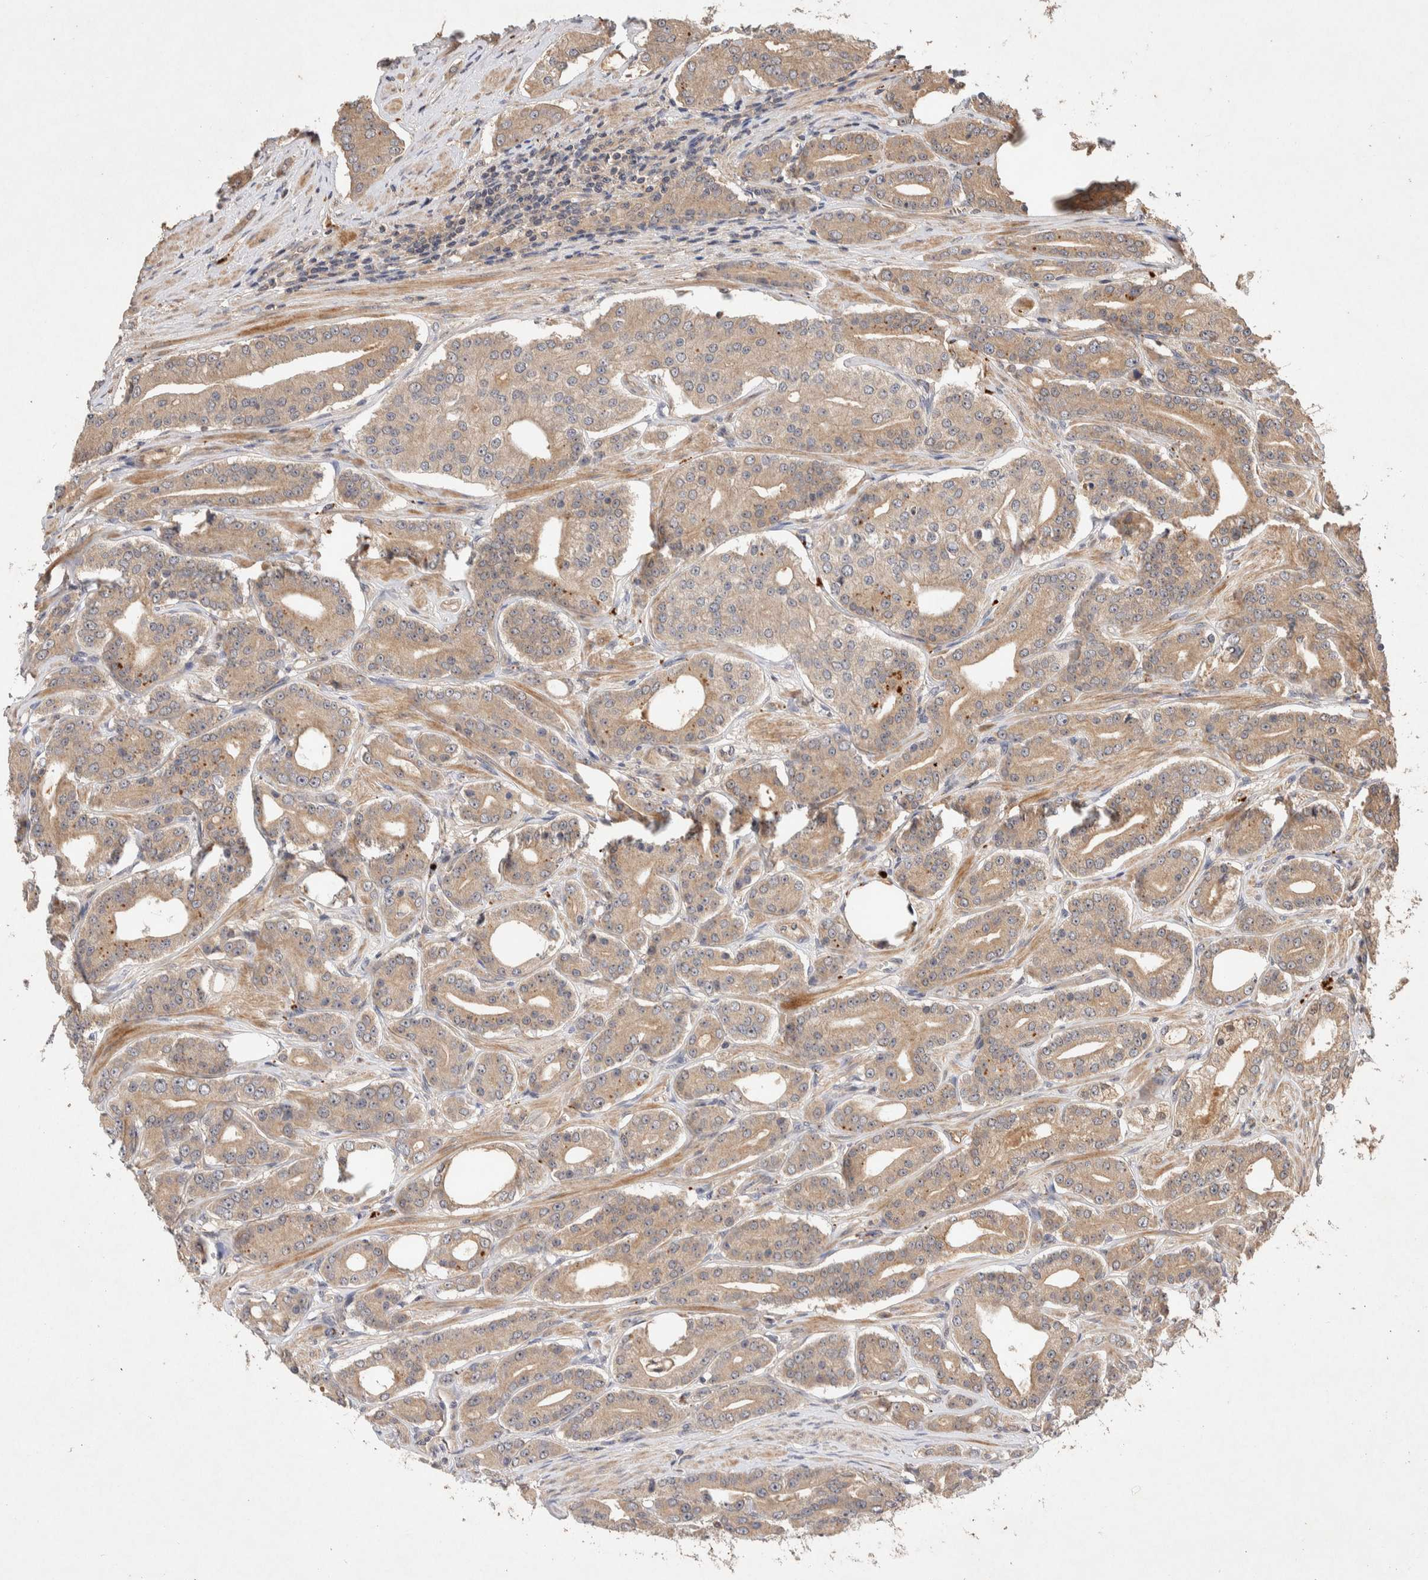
{"staining": {"intensity": "weak", "quantity": ">75%", "location": "cytoplasmic/membranous"}, "tissue": "prostate cancer", "cell_type": "Tumor cells", "image_type": "cancer", "snomed": [{"axis": "morphology", "description": "Adenocarcinoma, High grade"}, {"axis": "topography", "description": "Prostate"}], "caption": "DAB (3,3'-diaminobenzidine) immunohistochemical staining of prostate cancer (adenocarcinoma (high-grade)) displays weak cytoplasmic/membranous protein staining in about >75% of tumor cells. The staining was performed using DAB (3,3'-diaminobenzidine) to visualize the protein expression in brown, while the nuclei were stained in blue with hematoxylin (Magnification: 20x).", "gene": "NSMAF", "patient": {"sex": "male", "age": 71}}